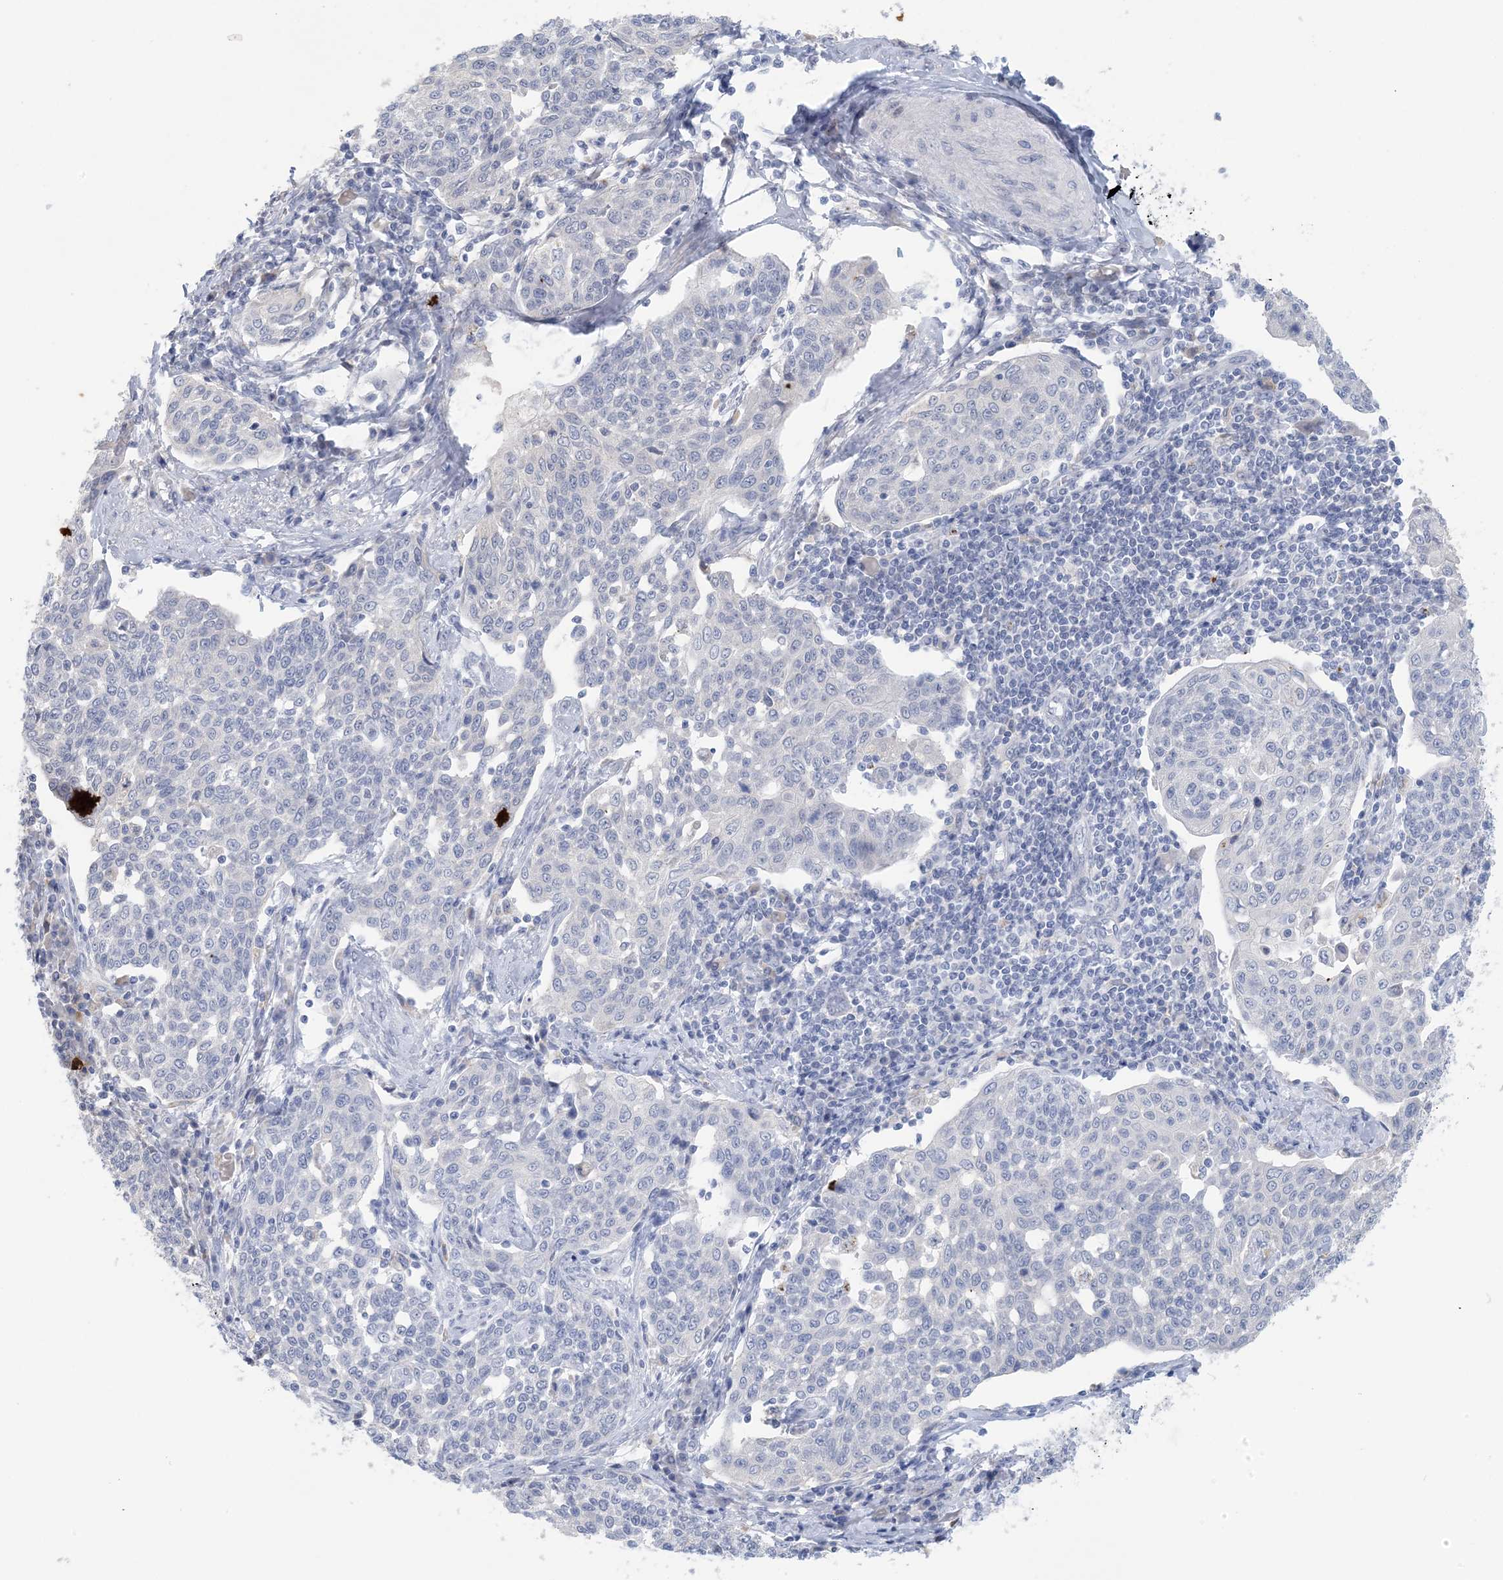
{"staining": {"intensity": "negative", "quantity": "none", "location": "none"}, "tissue": "cervical cancer", "cell_type": "Tumor cells", "image_type": "cancer", "snomed": [{"axis": "morphology", "description": "Squamous cell carcinoma, NOS"}, {"axis": "topography", "description": "Cervix"}], "caption": "The immunohistochemistry image has no significant staining in tumor cells of squamous cell carcinoma (cervical) tissue. Nuclei are stained in blue.", "gene": "GABRG1", "patient": {"sex": "female", "age": 34}}